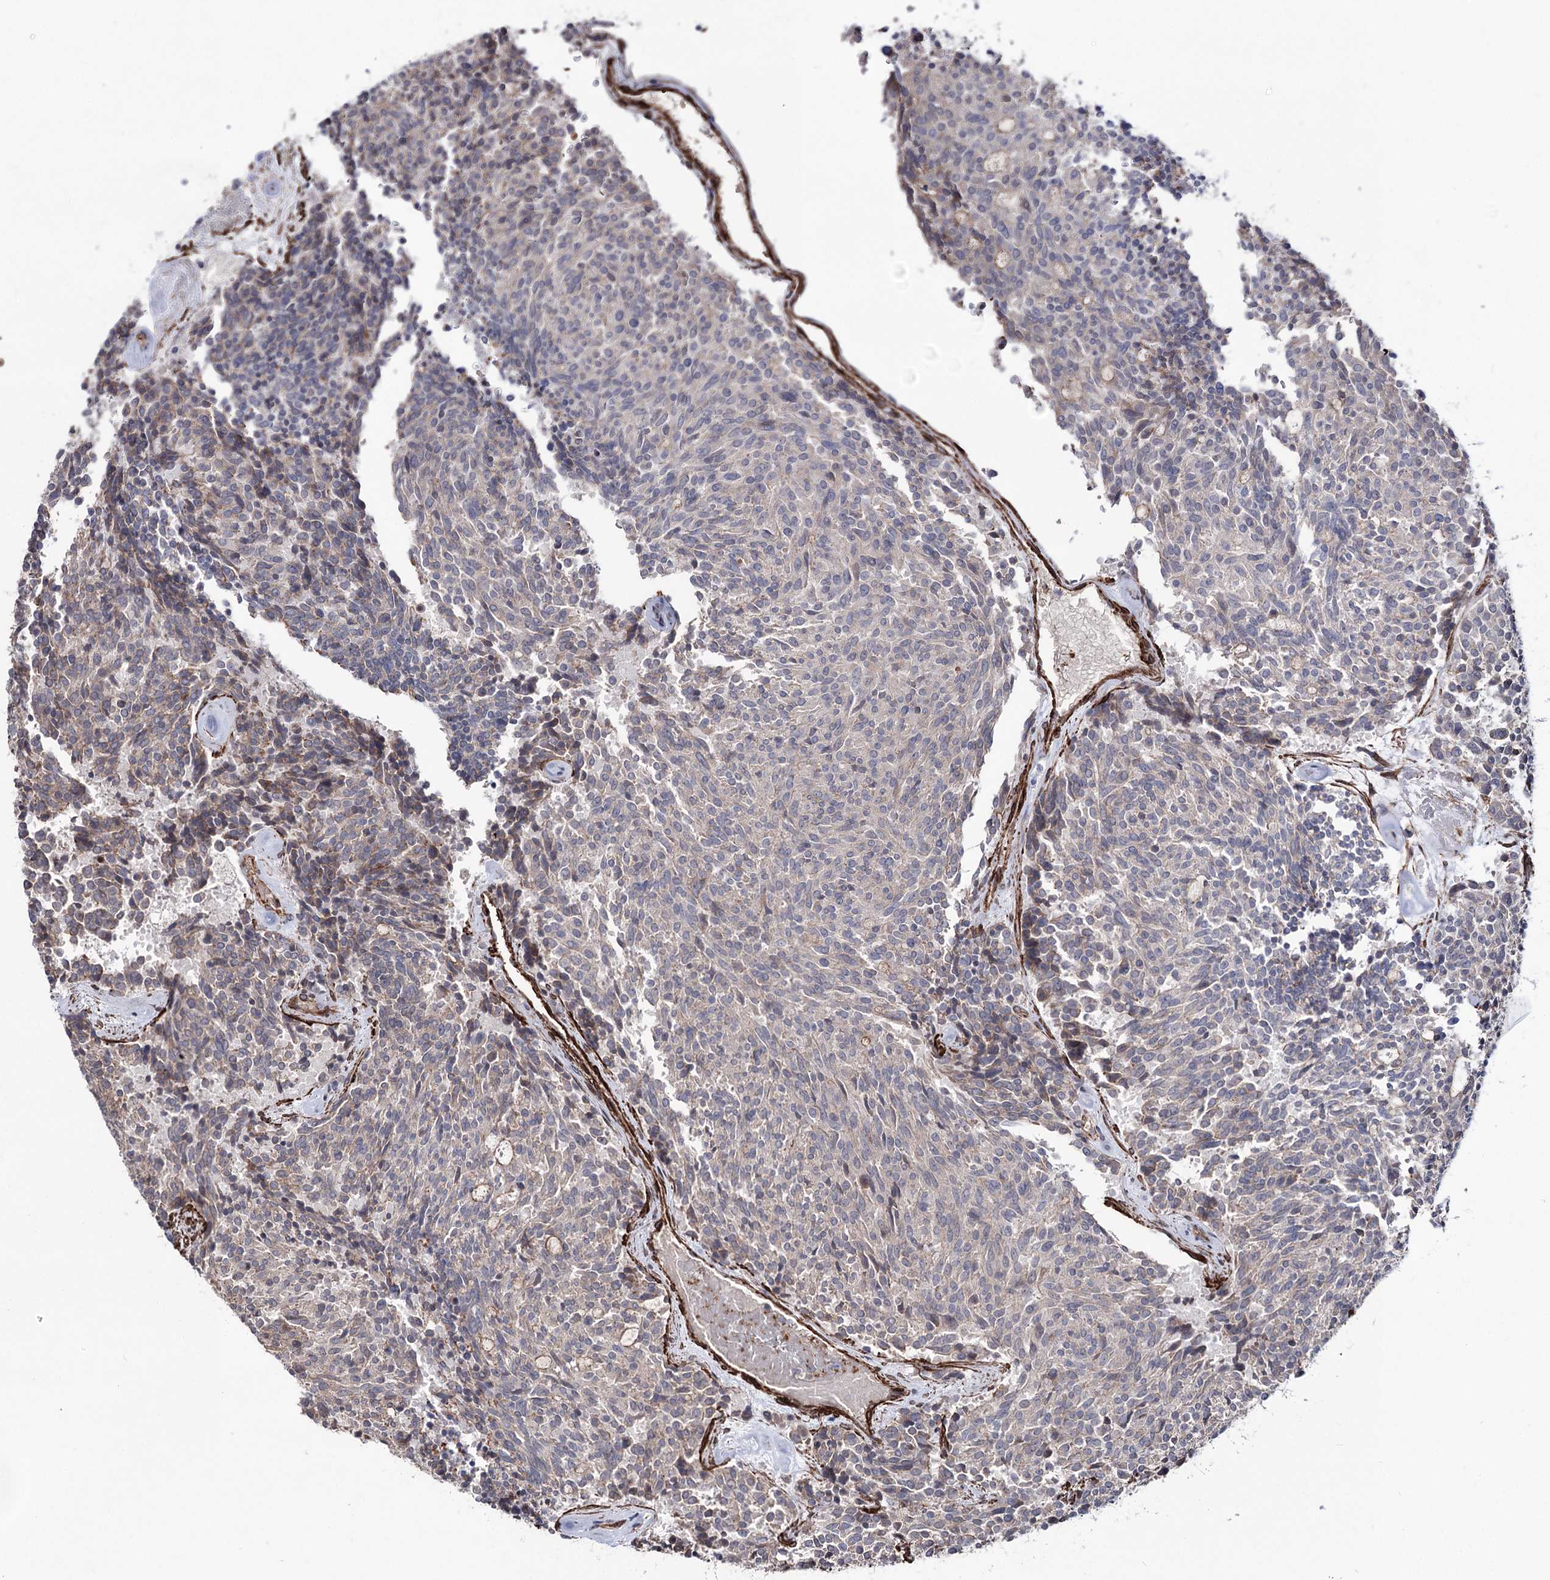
{"staining": {"intensity": "weak", "quantity": "<25%", "location": "cytoplasmic/membranous"}, "tissue": "carcinoid", "cell_type": "Tumor cells", "image_type": "cancer", "snomed": [{"axis": "morphology", "description": "Carcinoid, malignant, NOS"}, {"axis": "topography", "description": "Pancreas"}], "caption": "Immunohistochemistry photomicrograph of human carcinoid stained for a protein (brown), which shows no expression in tumor cells.", "gene": "ARHGAP20", "patient": {"sex": "female", "age": 54}}